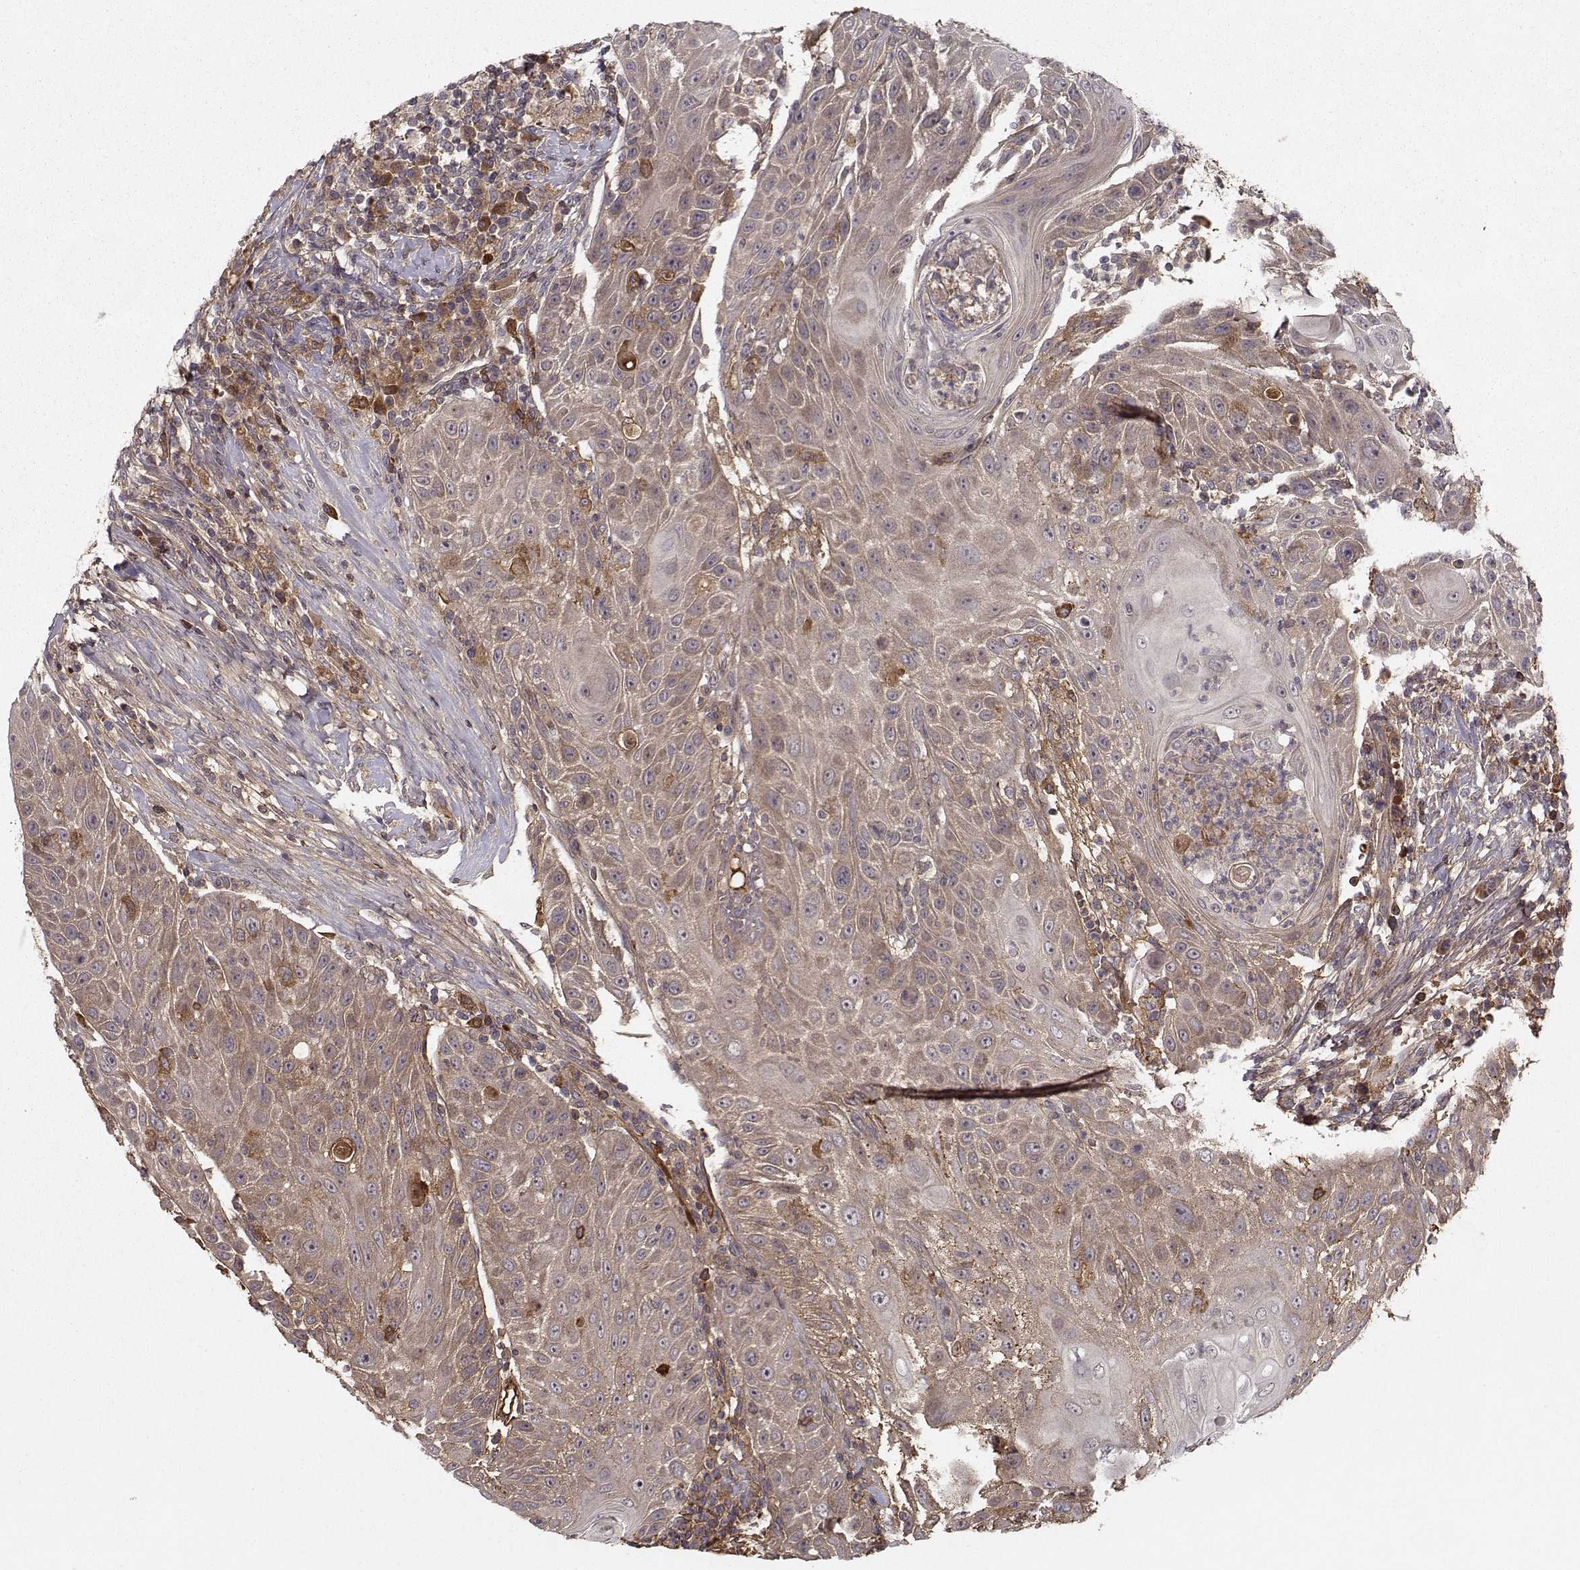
{"staining": {"intensity": "weak", "quantity": "<25%", "location": "cytoplasmic/membranous"}, "tissue": "head and neck cancer", "cell_type": "Tumor cells", "image_type": "cancer", "snomed": [{"axis": "morphology", "description": "Squamous cell carcinoma, NOS"}, {"axis": "topography", "description": "Head-Neck"}], "caption": "A high-resolution micrograph shows immunohistochemistry (IHC) staining of head and neck cancer (squamous cell carcinoma), which exhibits no significant positivity in tumor cells.", "gene": "WNT6", "patient": {"sex": "male", "age": 69}}